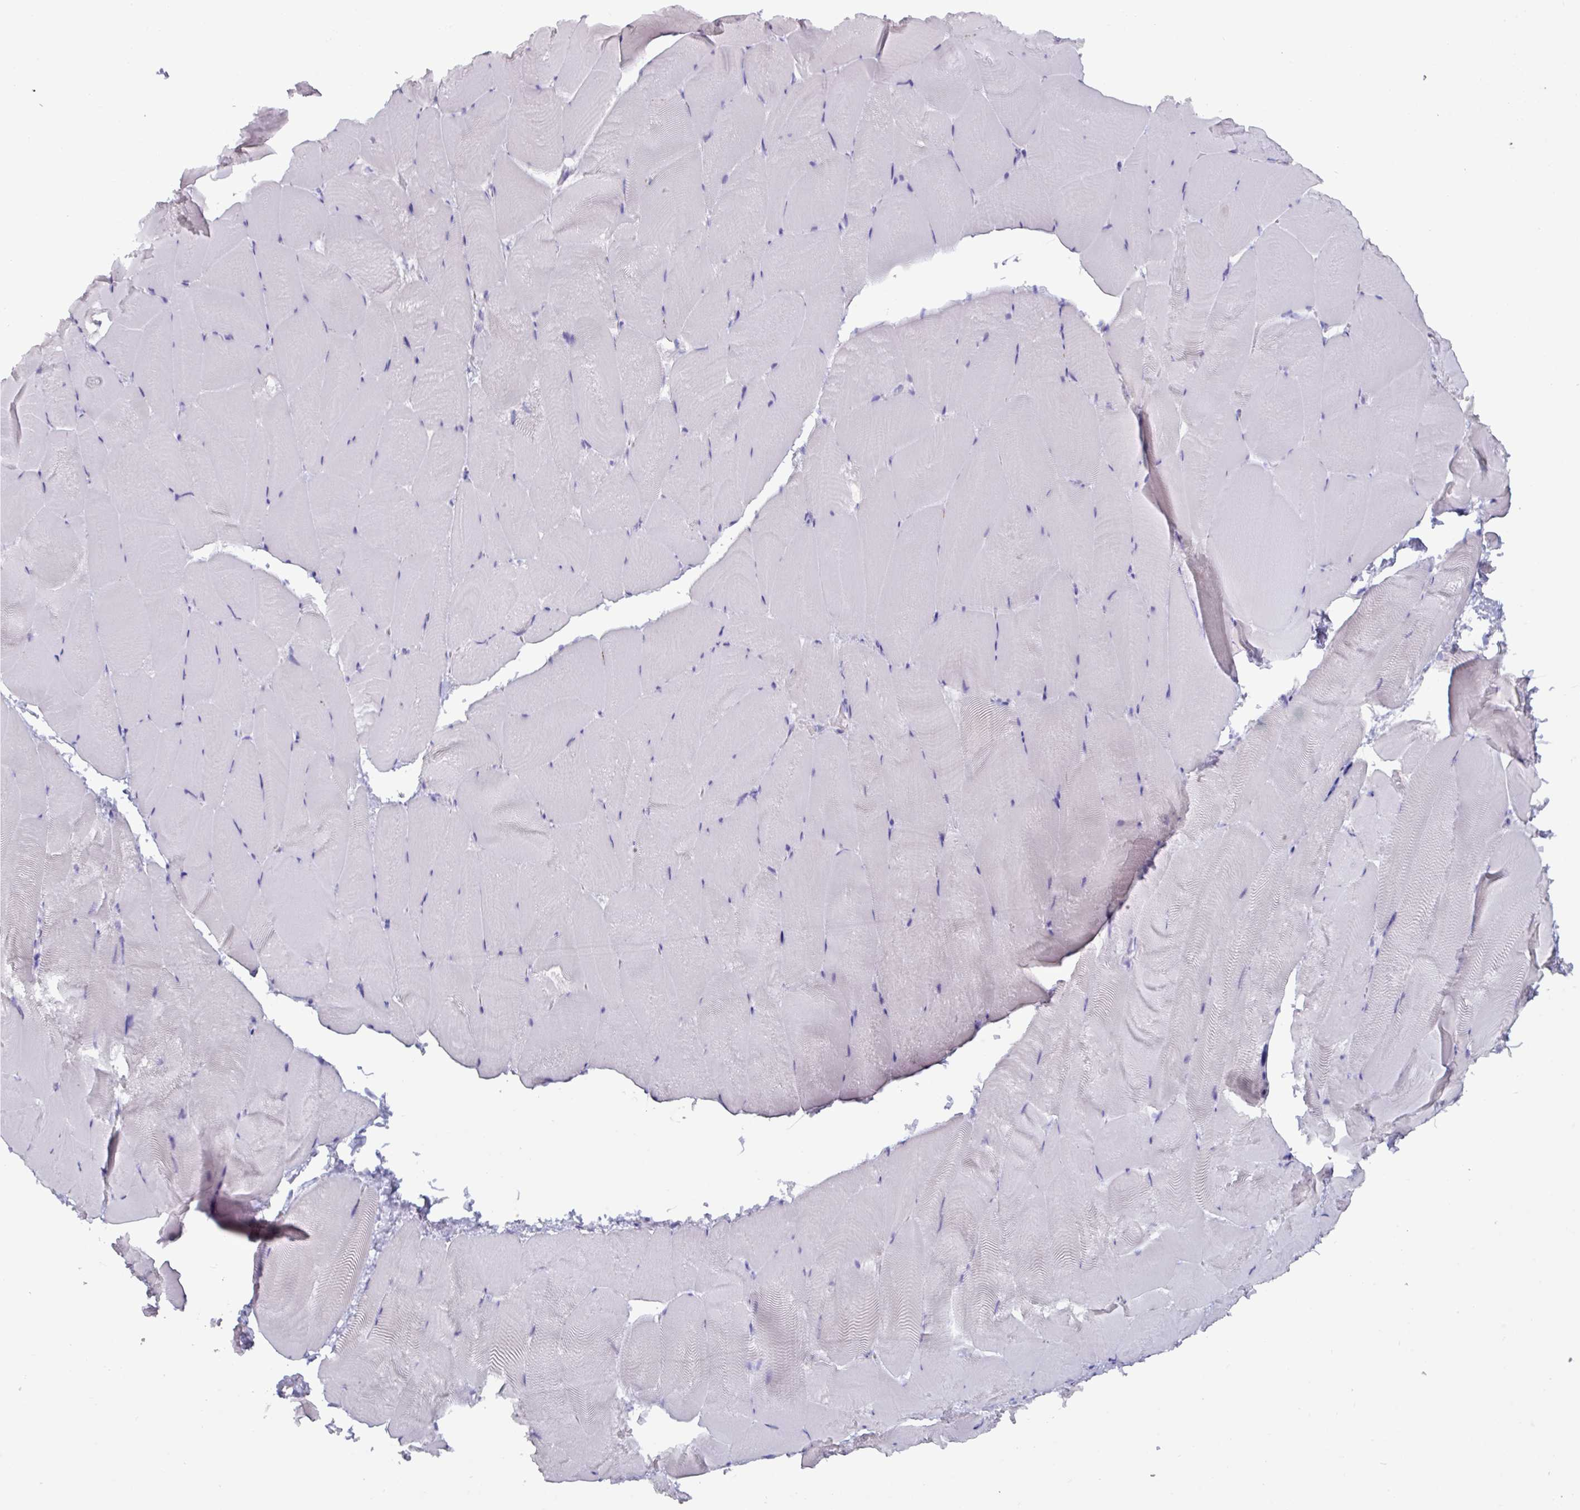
{"staining": {"intensity": "negative", "quantity": "none", "location": "none"}, "tissue": "skeletal muscle", "cell_type": "Myocytes", "image_type": "normal", "snomed": [{"axis": "morphology", "description": "Normal tissue, NOS"}, {"axis": "topography", "description": "Skeletal muscle"}], "caption": "High magnification brightfield microscopy of unremarkable skeletal muscle stained with DAB (3,3'-diaminobenzidine) (brown) and counterstained with hematoxylin (blue): myocytes show no significant staining. (DAB IHC, high magnification).", "gene": "OR2T10", "patient": {"sex": "female", "age": 64}}